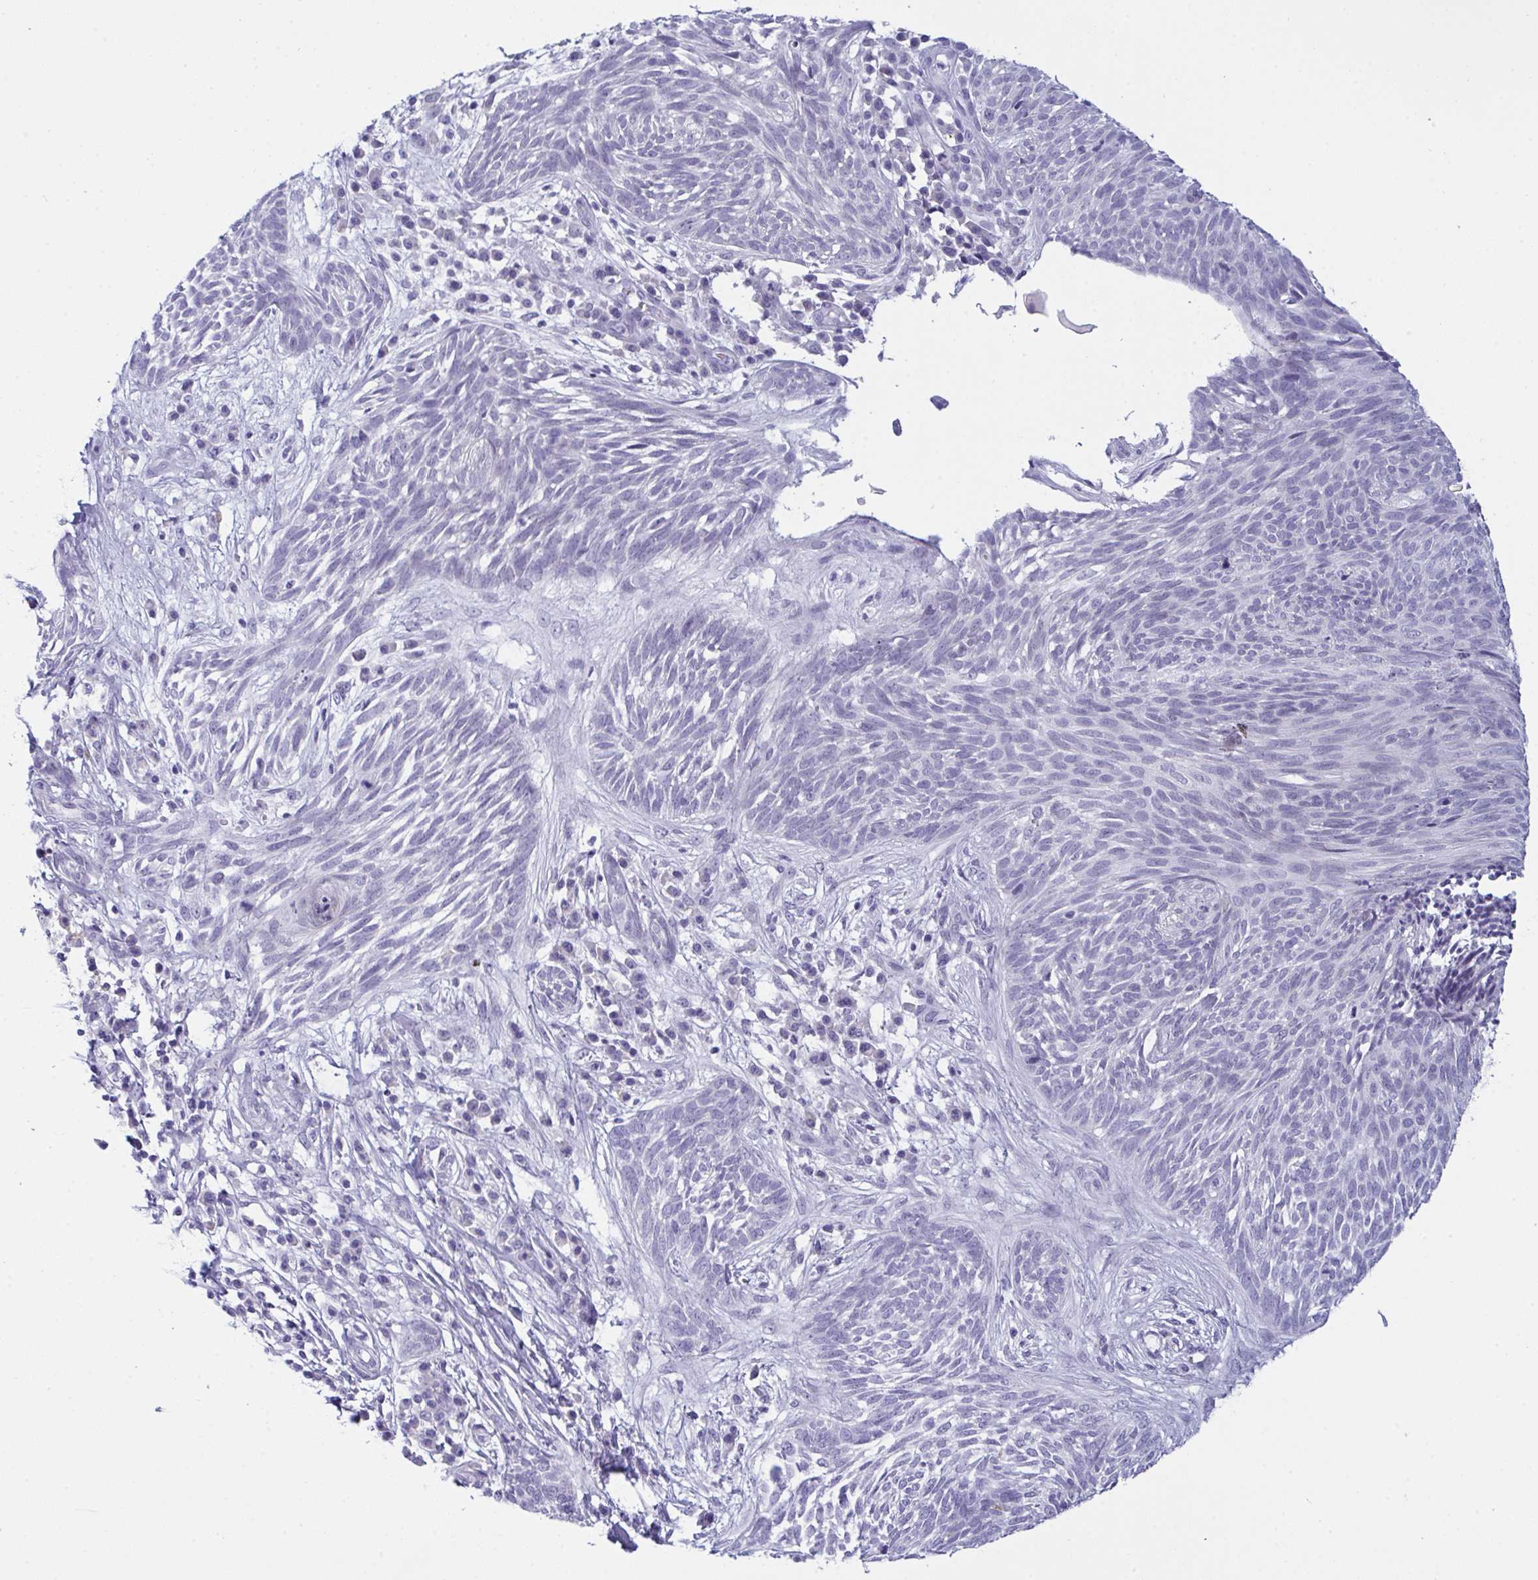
{"staining": {"intensity": "negative", "quantity": "none", "location": "none"}, "tissue": "skin cancer", "cell_type": "Tumor cells", "image_type": "cancer", "snomed": [{"axis": "morphology", "description": "Basal cell carcinoma"}, {"axis": "topography", "description": "Skin"}, {"axis": "topography", "description": "Skin, foot"}], "caption": "Human skin cancer (basal cell carcinoma) stained for a protein using immunohistochemistry demonstrates no positivity in tumor cells.", "gene": "PRDM9", "patient": {"sex": "female", "age": 86}}